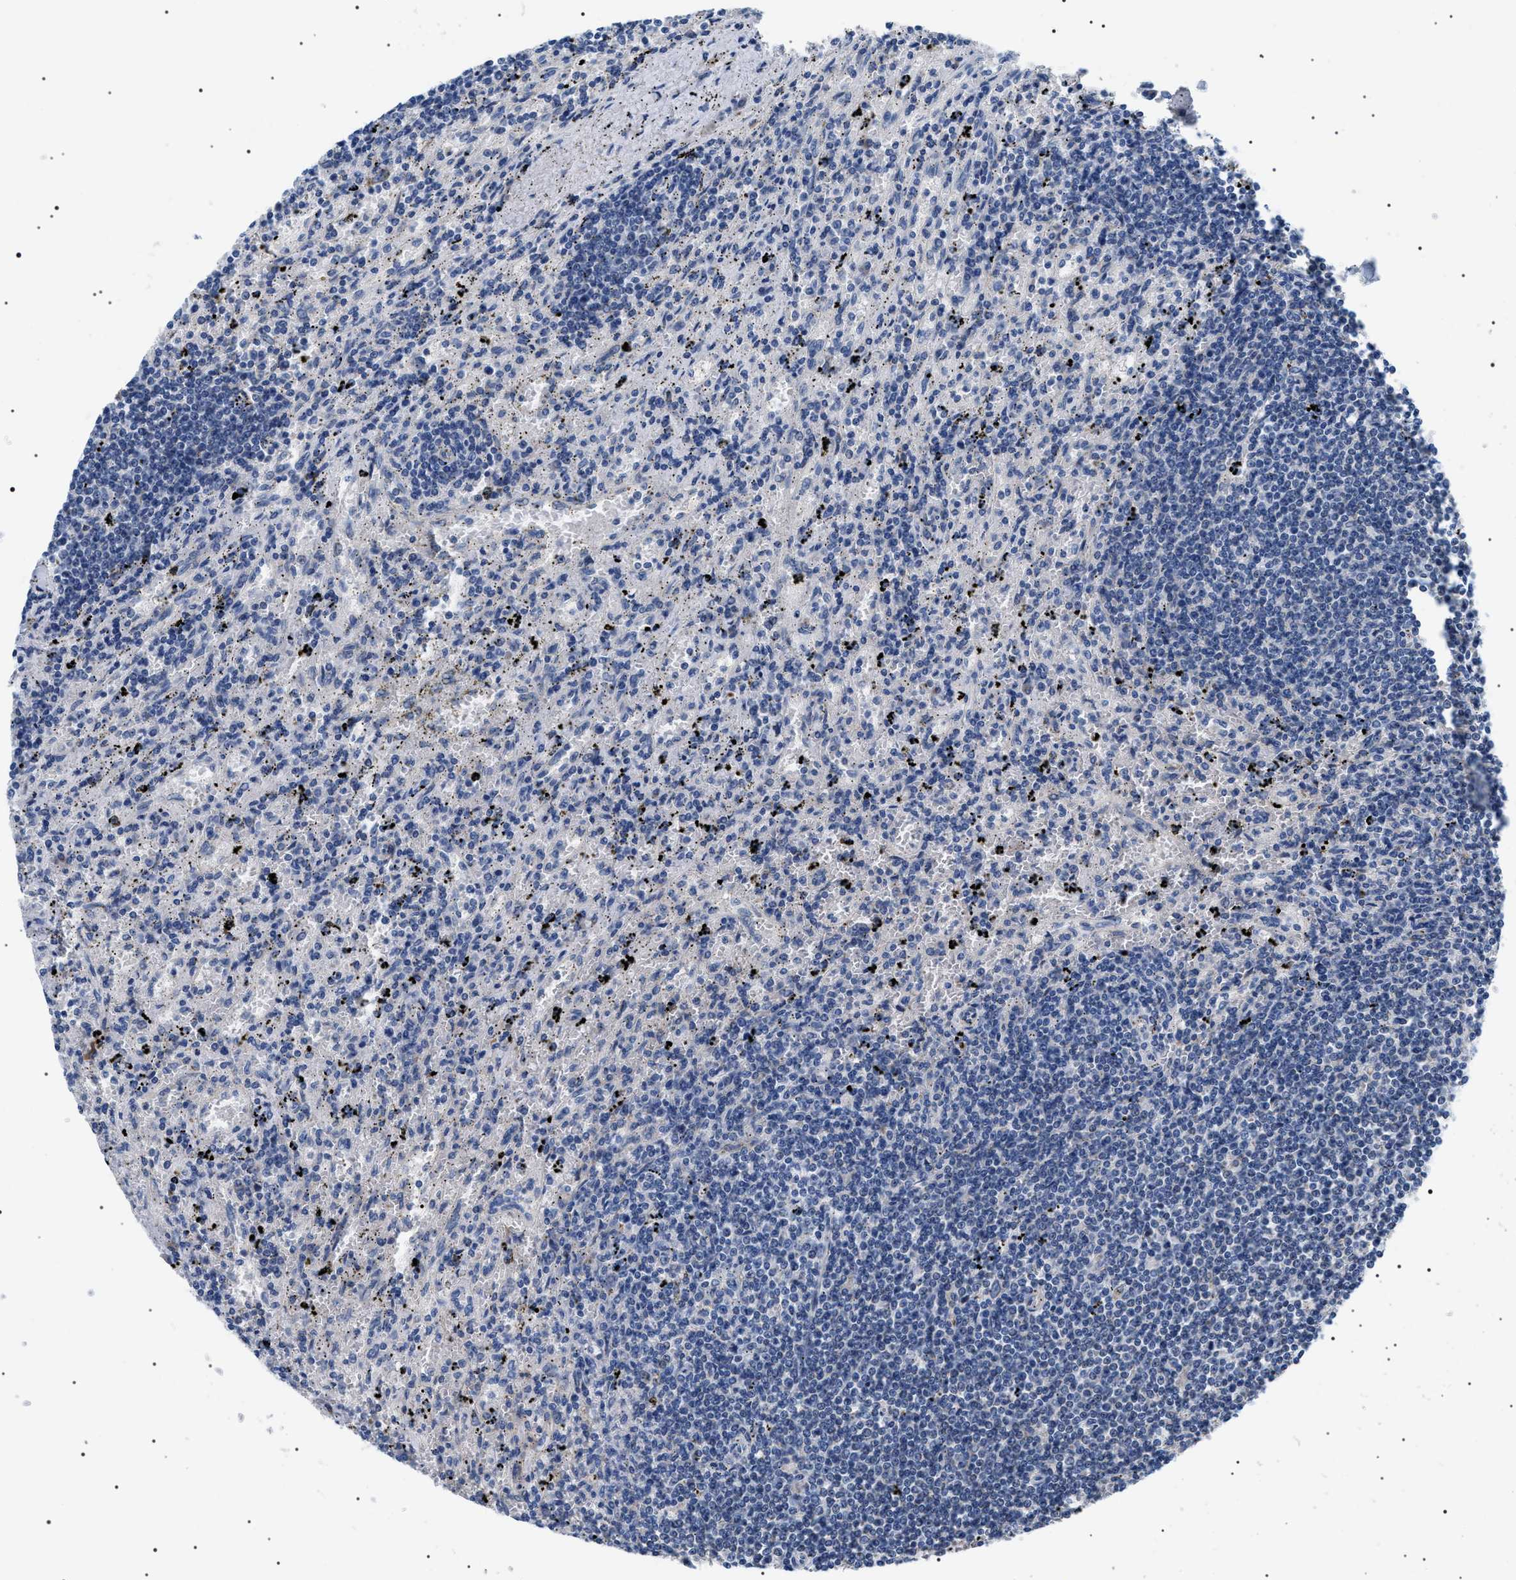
{"staining": {"intensity": "negative", "quantity": "none", "location": "none"}, "tissue": "lymphoma", "cell_type": "Tumor cells", "image_type": "cancer", "snomed": [{"axis": "morphology", "description": "Malignant lymphoma, non-Hodgkin's type, Low grade"}, {"axis": "topography", "description": "Spleen"}], "caption": "DAB immunohistochemical staining of low-grade malignant lymphoma, non-Hodgkin's type shows no significant staining in tumor cells. (Immunohistochemistry (ihc), brightfield microscopy, high magnification).", "gene": "TMEM222", "patient": {"sex": "male", "age": 76}}